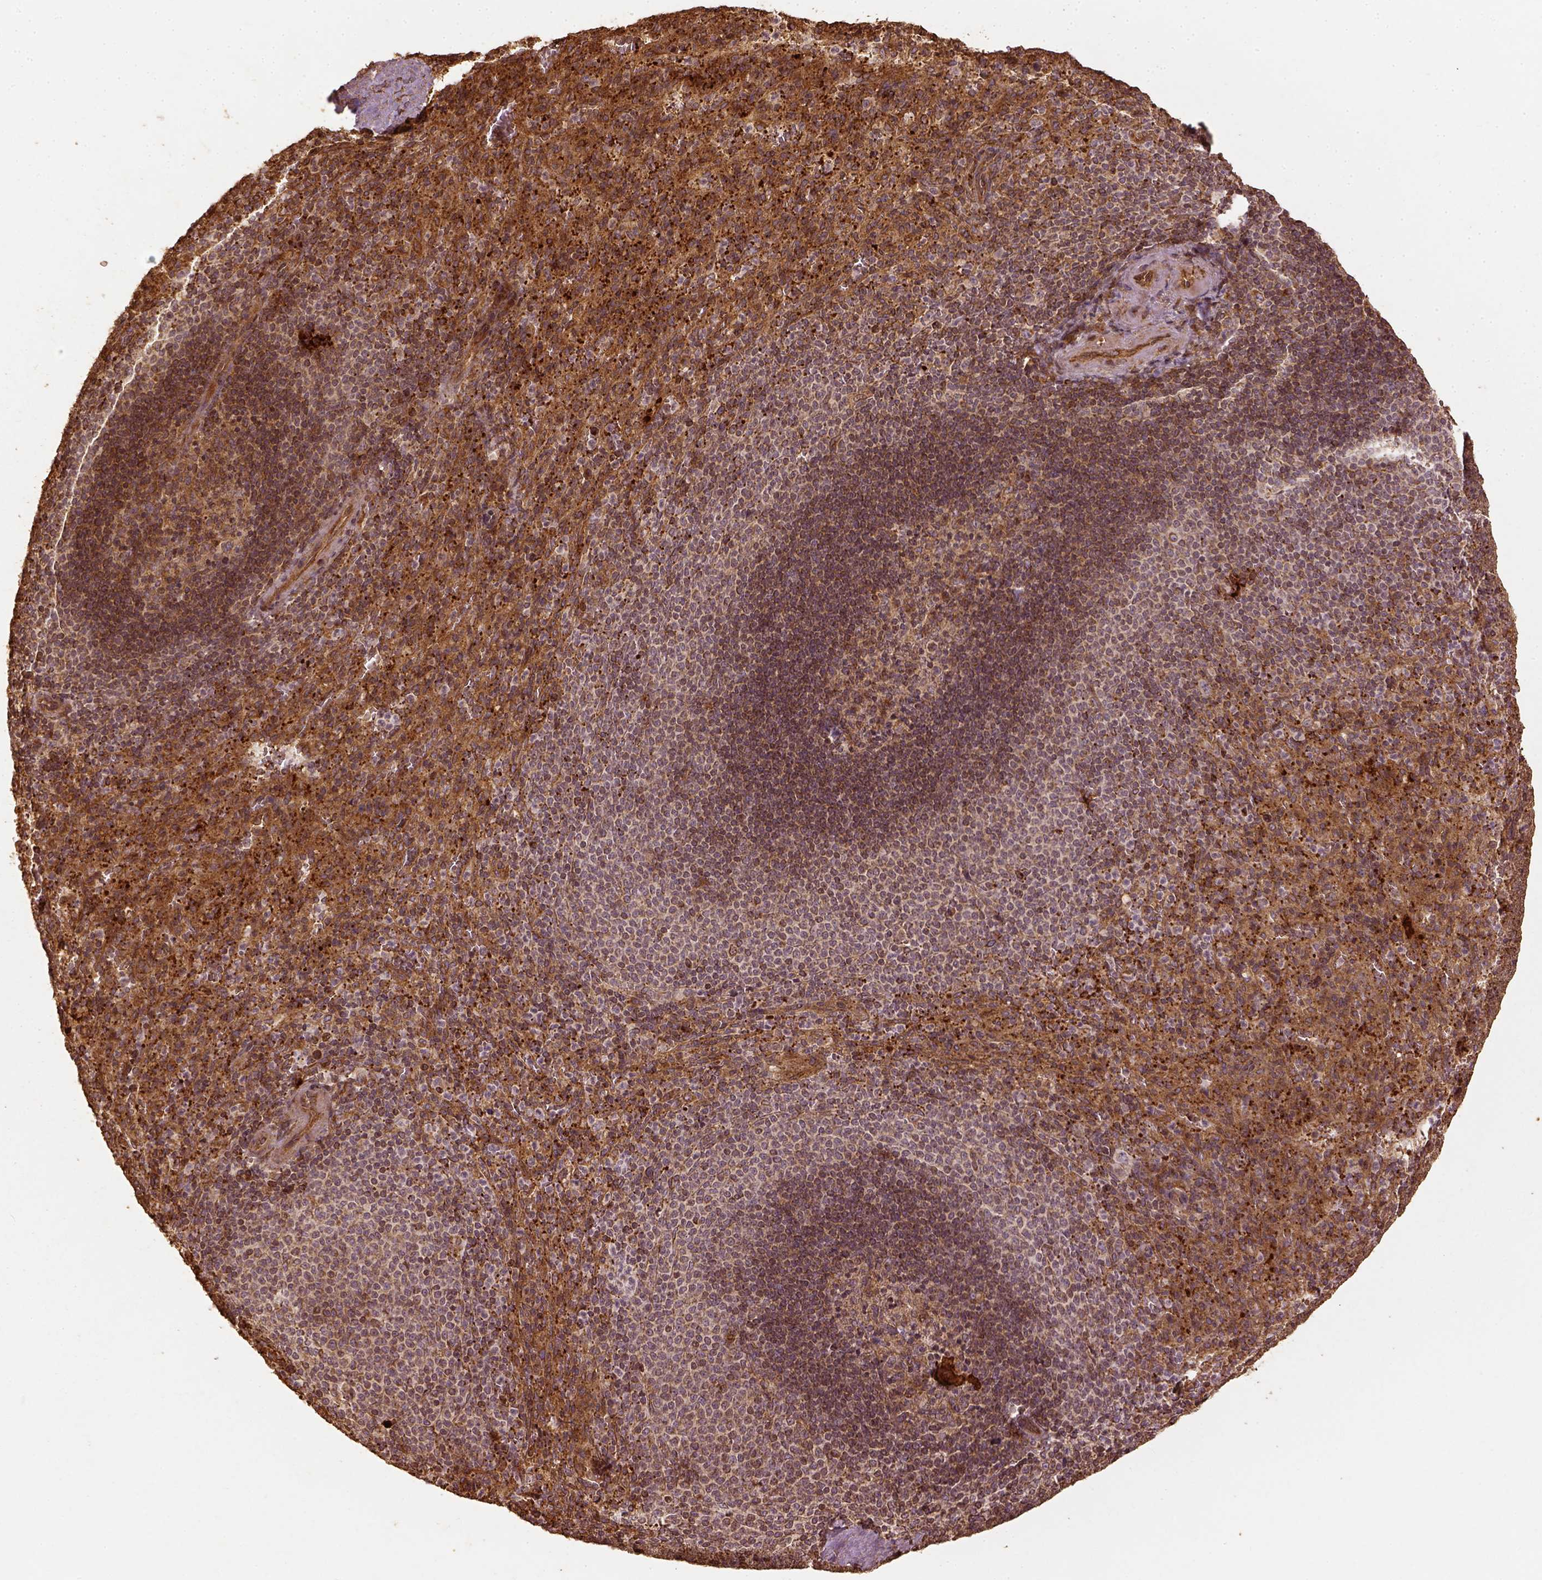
{"staining": {"intensity": "strong", "quantity": ">75%", "location": "cytoplasmic/membranous"}, "tissue": "spleen", "cell_type": "Cells in red pulp", "image_type": "normal", "snomed": [{"axis": "morphology", "description": "Normal tissue, NOS"}, {"axis": "topography", "description": "Spleen"}], "caption": "Immunohistochemical staining of benign human spleen shows >75% levels of strong cytoplasmic/membranous protein staining in about >75% of cells in red pulp. (brown staining indicates protein expression, while blue staining denotes nuclei).", "gene": "VEGFA", "patient": {"sex": "male", "age": 57}}